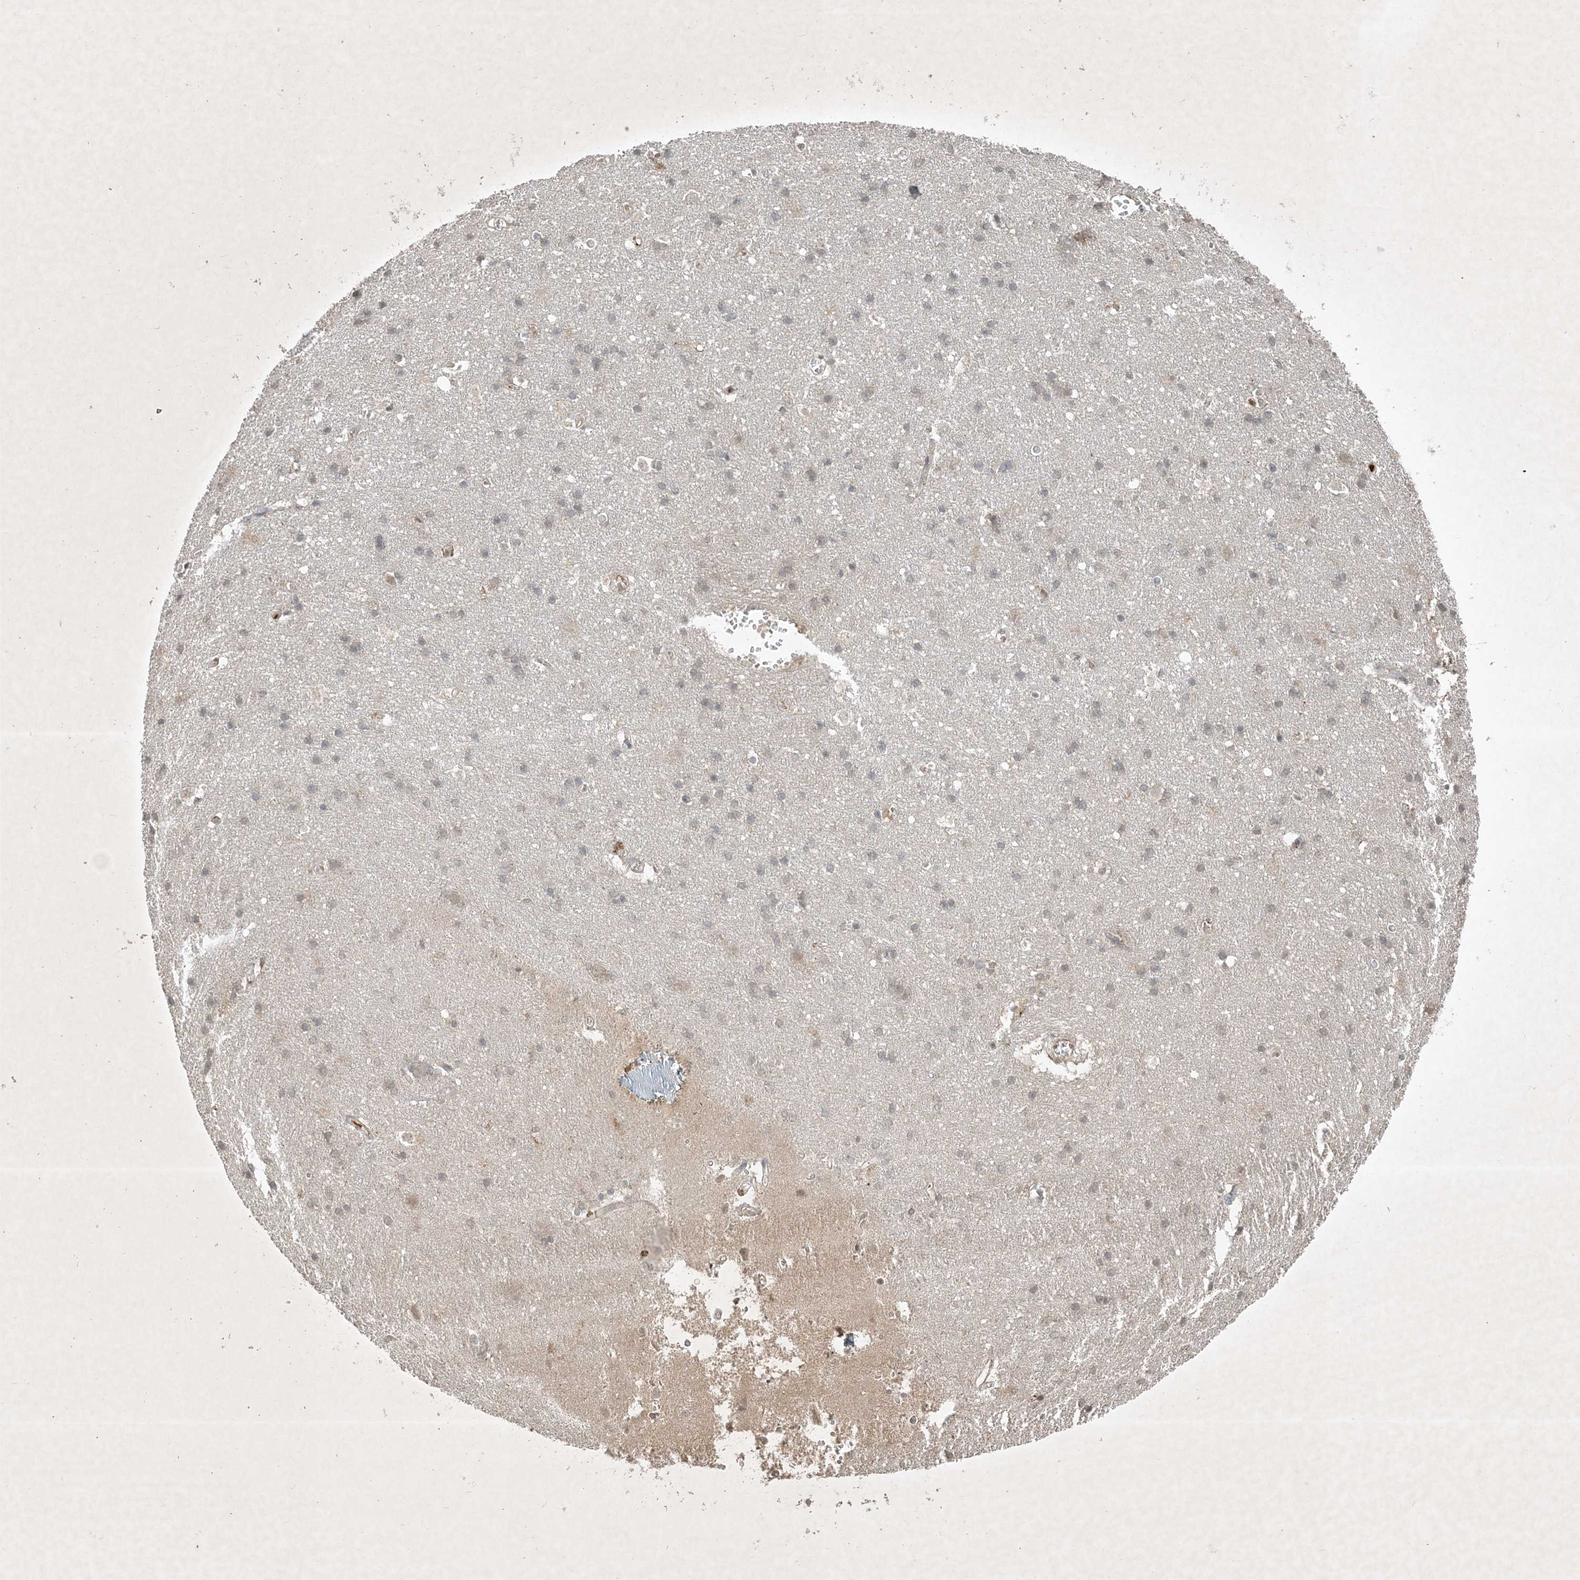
{"staining": {"intensity": "moderate", "quantity": ">75%", "location": "cytoplasmic/membranous"}, "tissue": "cerebral cortex", "cell_type": "Endothelial cells", "image_type": "normal", "snomed": [{"axis": "morphology", "description": "Normal tissue, NOS"}, {"axis": "topography", "description": "Cerebral cortex"}], "caption": "A brown stain labels moderate cytoplasmic/membranous expression of a protein in endothelial cells of unremarkable human cerebral cortex. (IHC, brightfield microscopy, high magnification).", "gene": "TNFAIP6", "patient": {"sex": "male", "age": 54}}